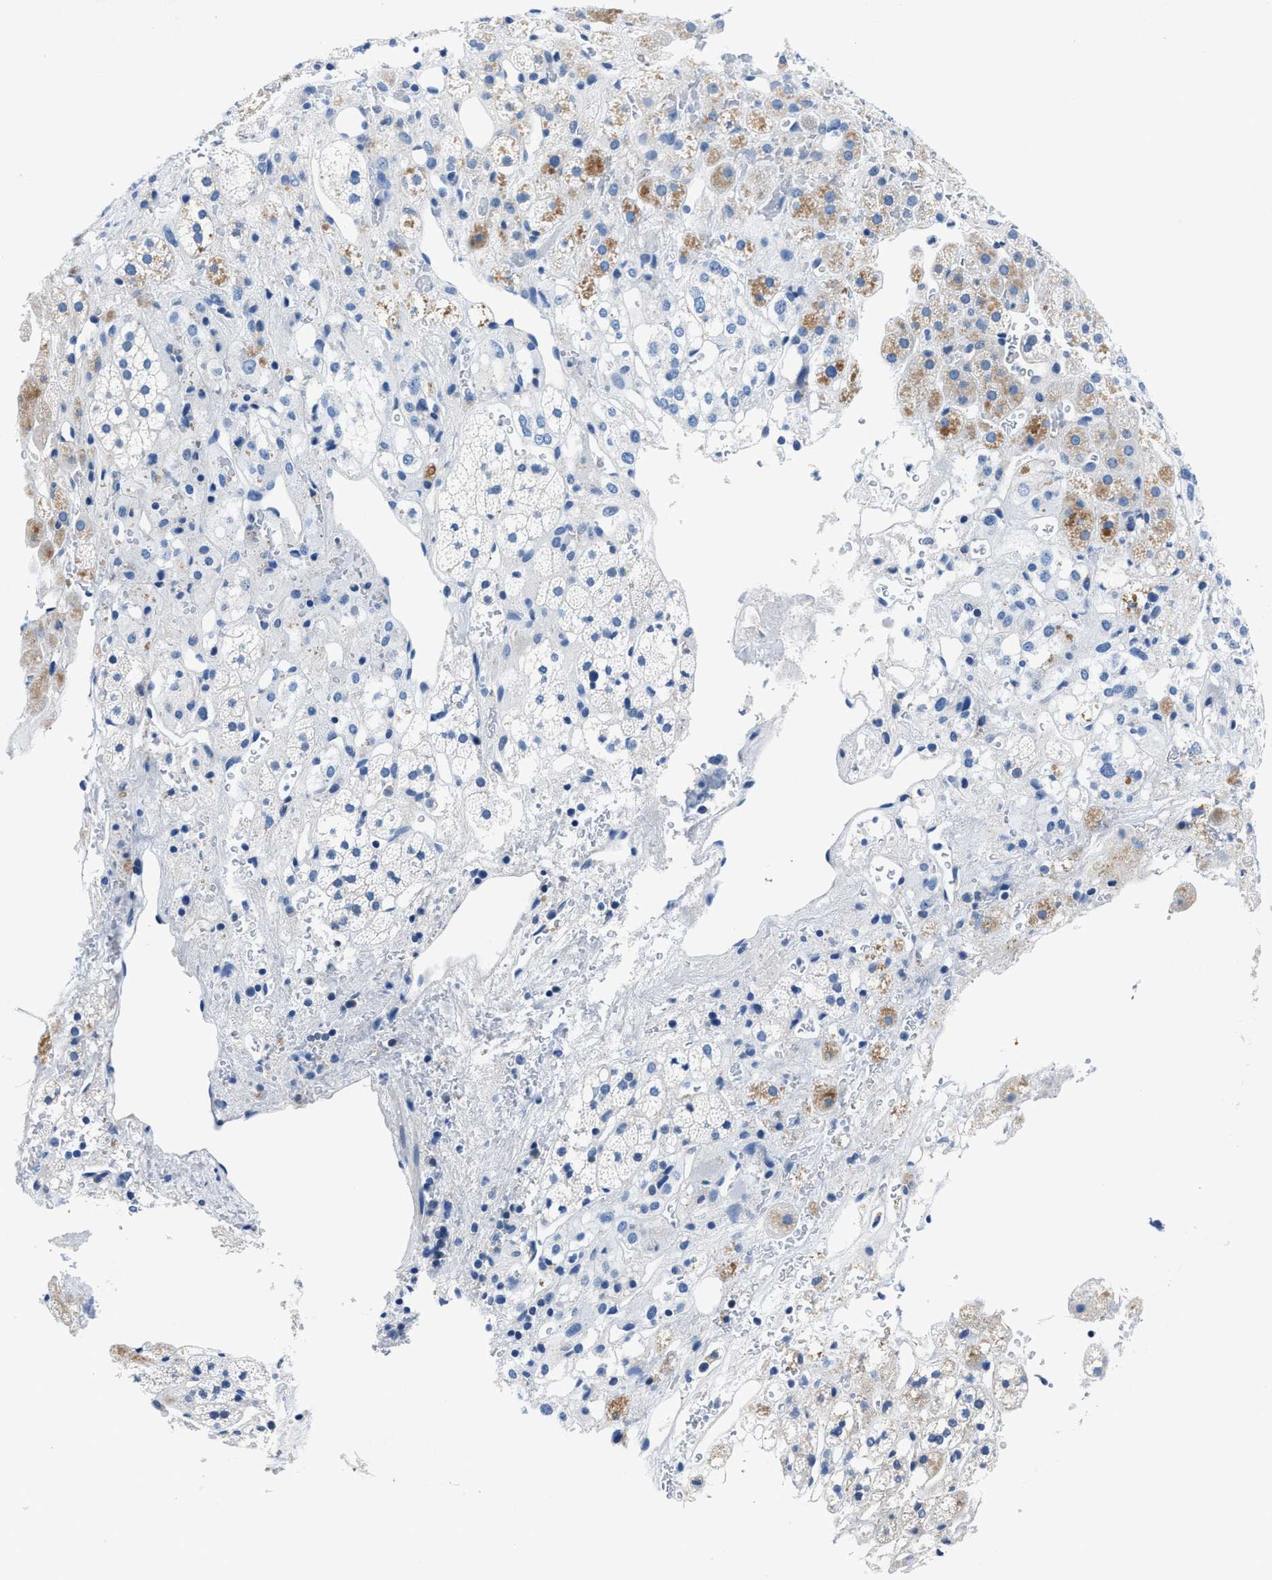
{"staining": {"intensity": "moderate", "quantity": "<25%", "location": "cytoplasmic/membranous"}, "tissue": "adrenal gland", "cell_type": "Glandular cells", "image_type": "normal", "snomed": [{"axis": "morphology", "description": "Normal tissue, NOS"}, {"axis": "topography", "description": "Adrenal gland"}], "caption": "Immunohistochemical staining of normal adrenal gland reveals moderate cytoplasmic/membranous protein staining in about <25% of glandular cells.", "gene": "LMO7", "patient": {"sex": "male", "age": 56}}